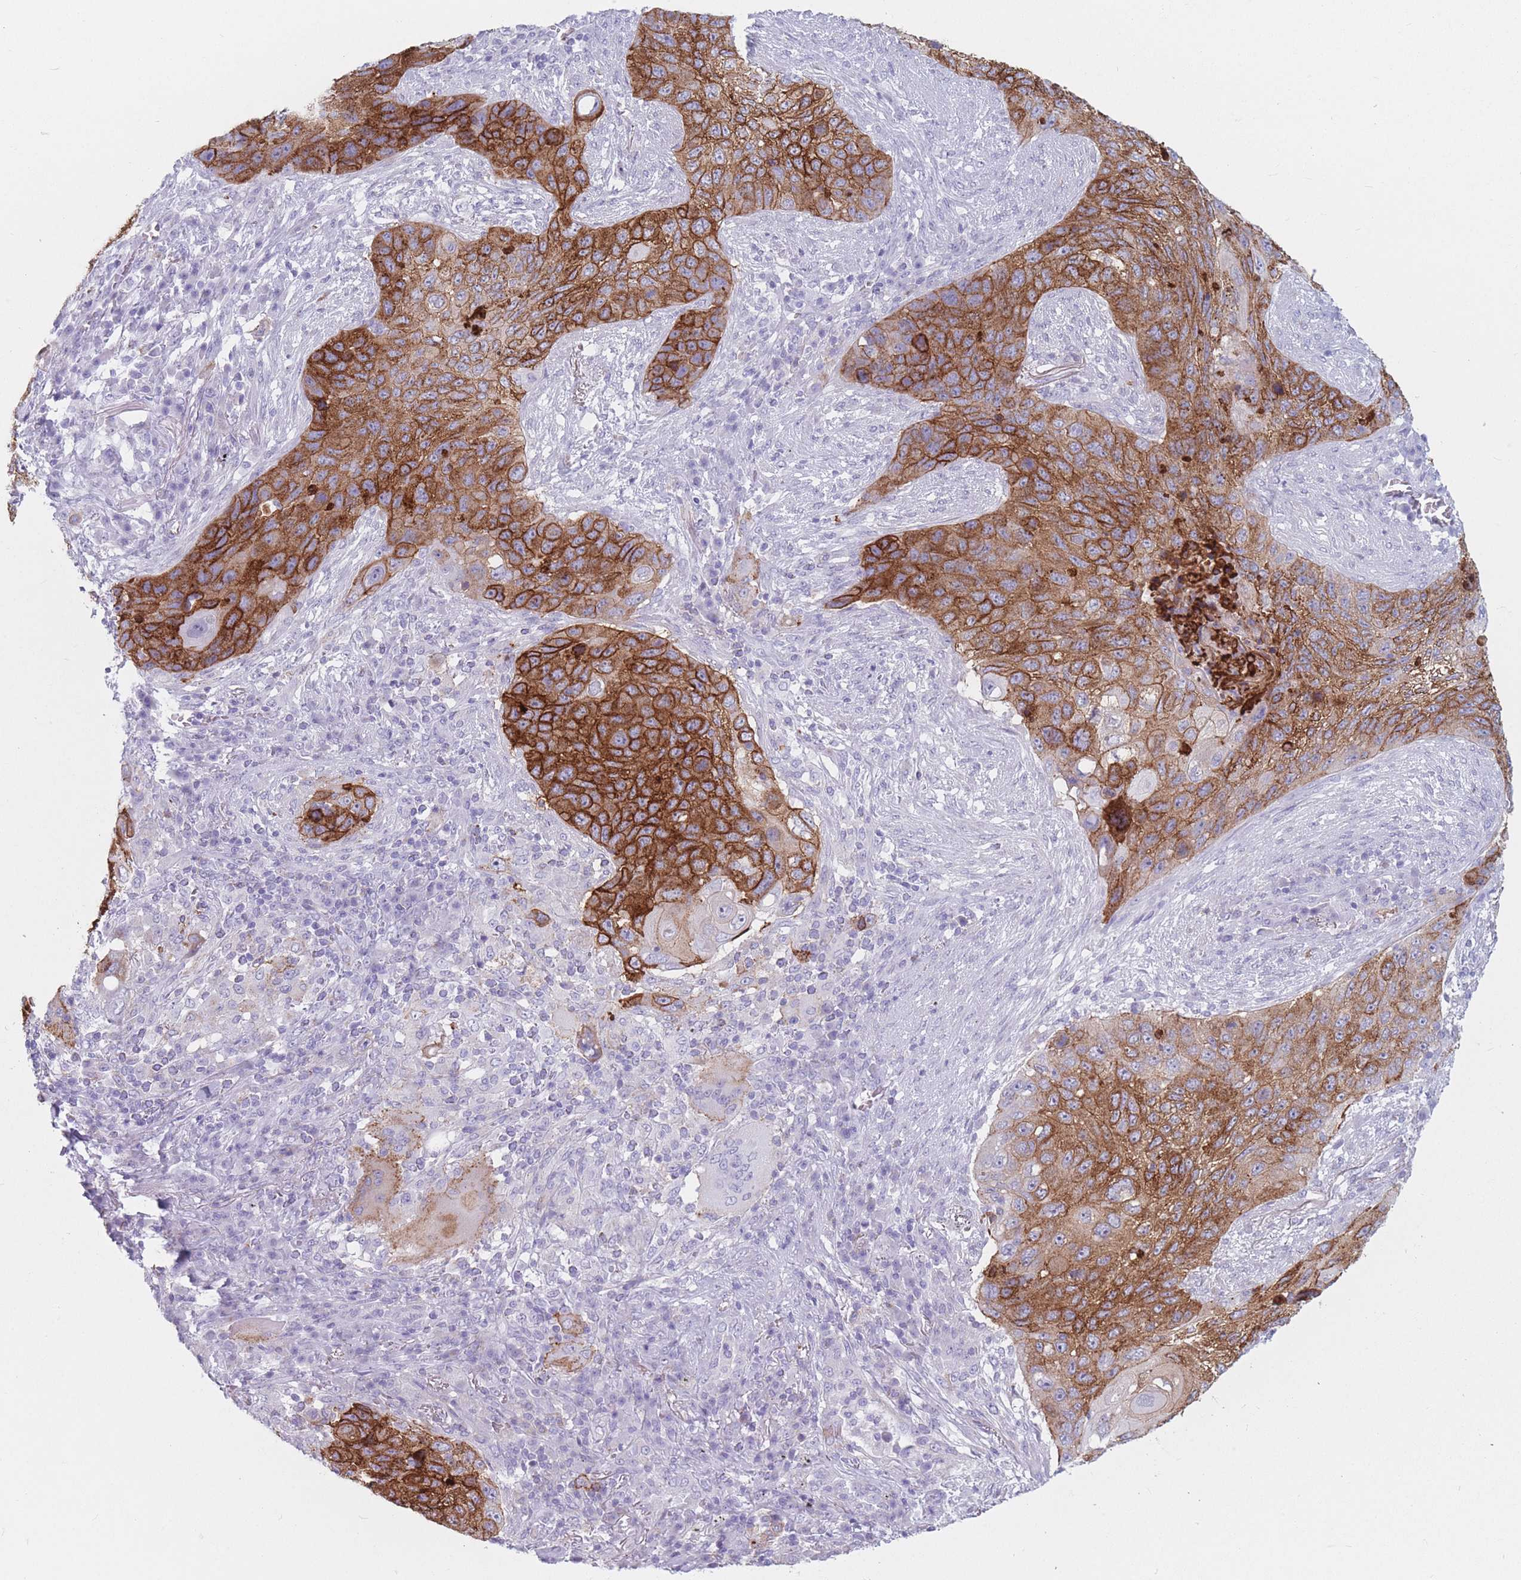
{"staining": {"intensity": "strong", "quantity": ">75%", "location": "cytoplasmic/membranous"}, "tissue": "lung cancer", "cell_type": "Tumor cells", "image_type": "cancer", "snomed": [{"axis": "morphology", "description": "Squamous cell carcinoma, NOS"}, {"axis": "topography", "description": "Lung"}], "caption": "Strong cytoplasmic/membranous protein staining is seen in approximately >75% of tumor cells in lung cancer. The protein of interest is stained brown, and the nuclei are stained in blue (DAB (3,3'-diaminobenzidine) IHC with brightfield microscopy, high magnification).", "gene": "ST3GAL5", "patient": {"sex": "female", "age": 63}}